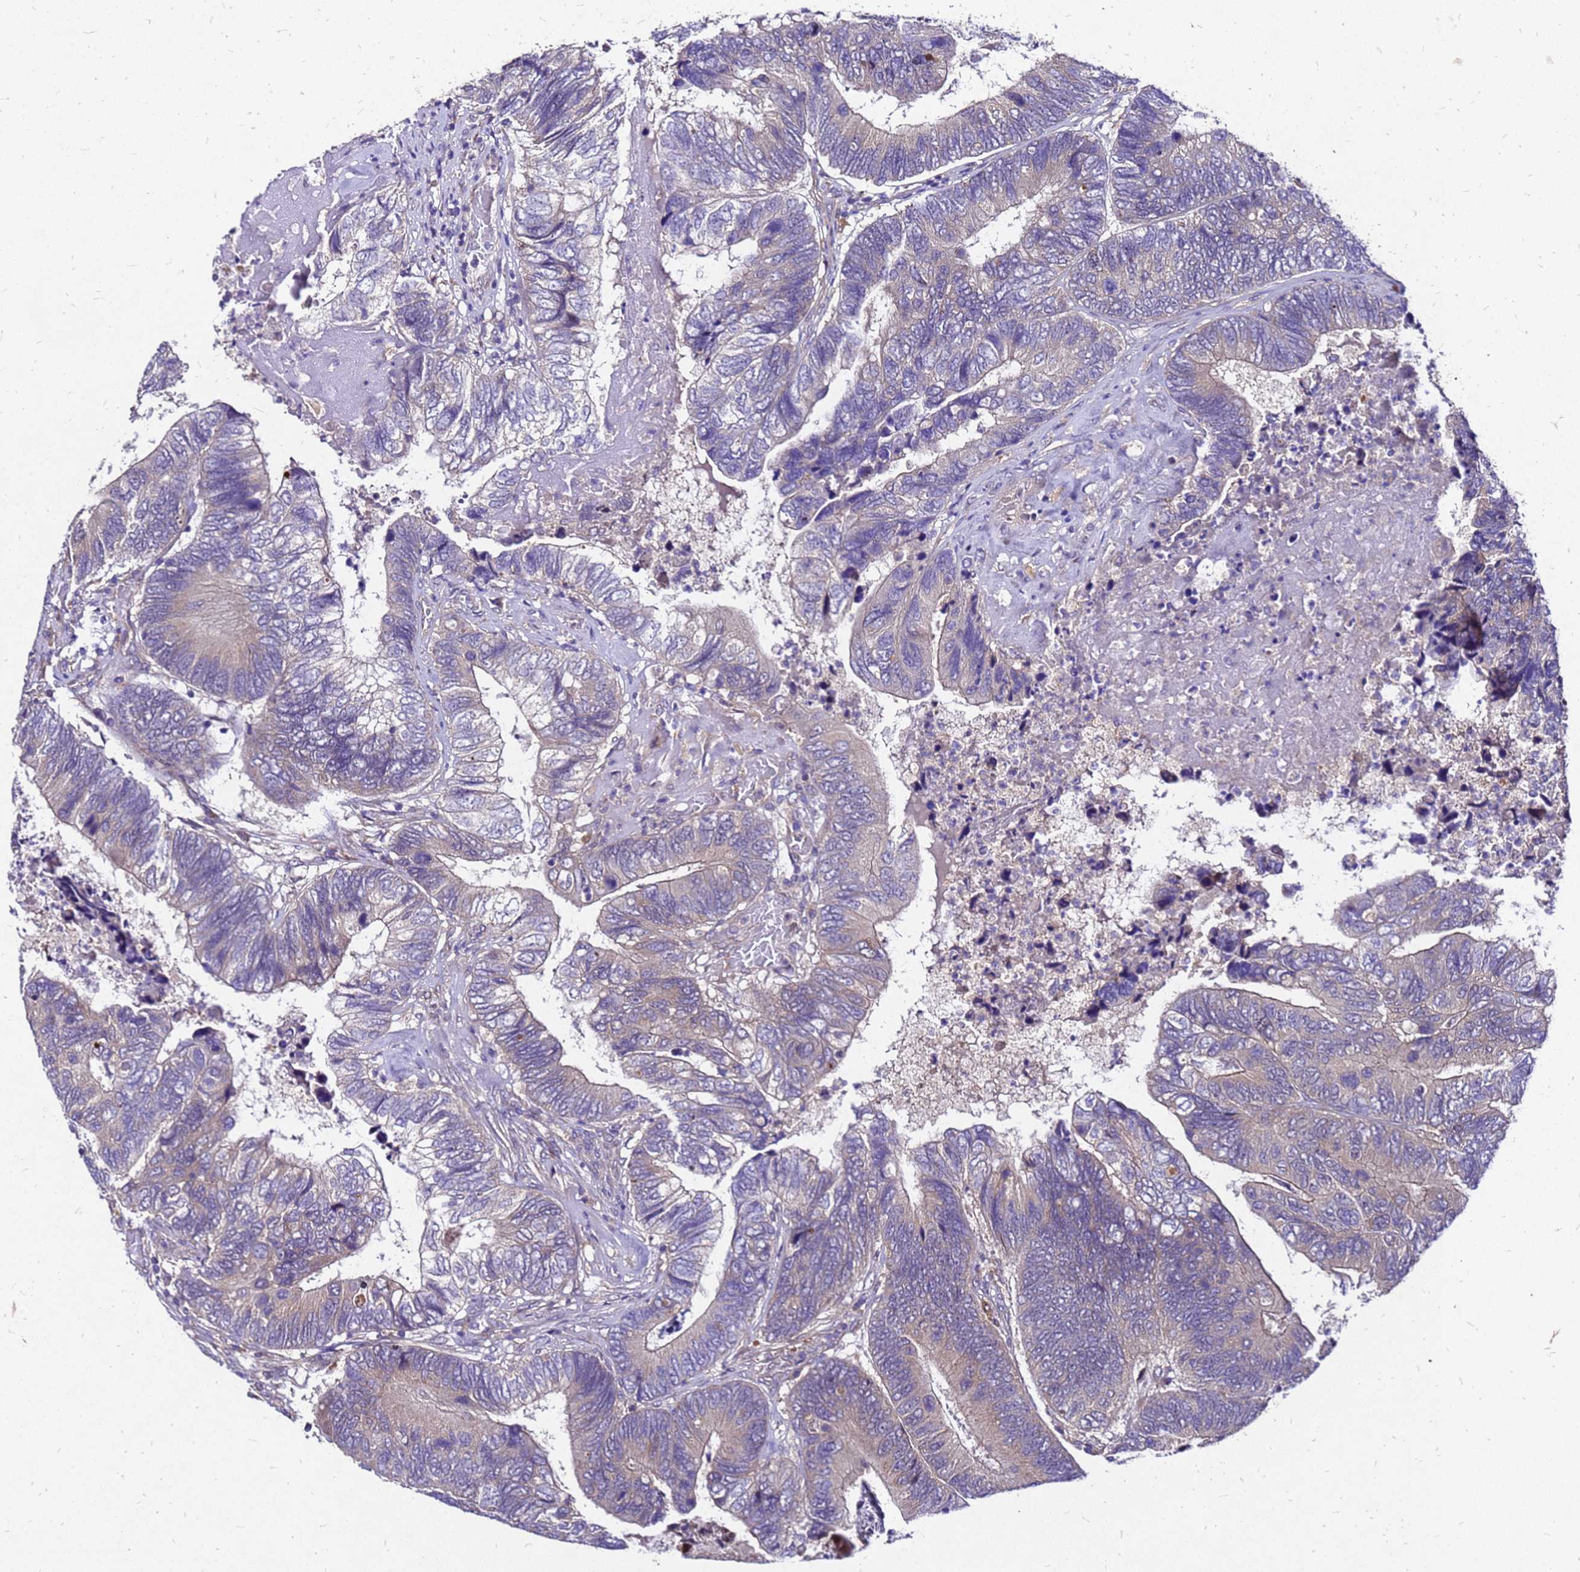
{"staining": {"intensity": "weak", "quantity": "<25%", "location": "cytoplasmic/membranous"}, "tissue": "colorectal cancer", "cell_type": "Tumor cells", "image_type": "cancer", "snomed": [{"axis": "morphology", "description": "Adenocarcinoma, NOS"}, {"axis": "topography", "description": "Colon"}], "caption": "A micrograph of colorectal cancer (adenocarcinoma) stained for a protein shows no brown staining in tumor cells.", "gene": "DUSP23", "patient": {"sex": "female", "age": 67}}